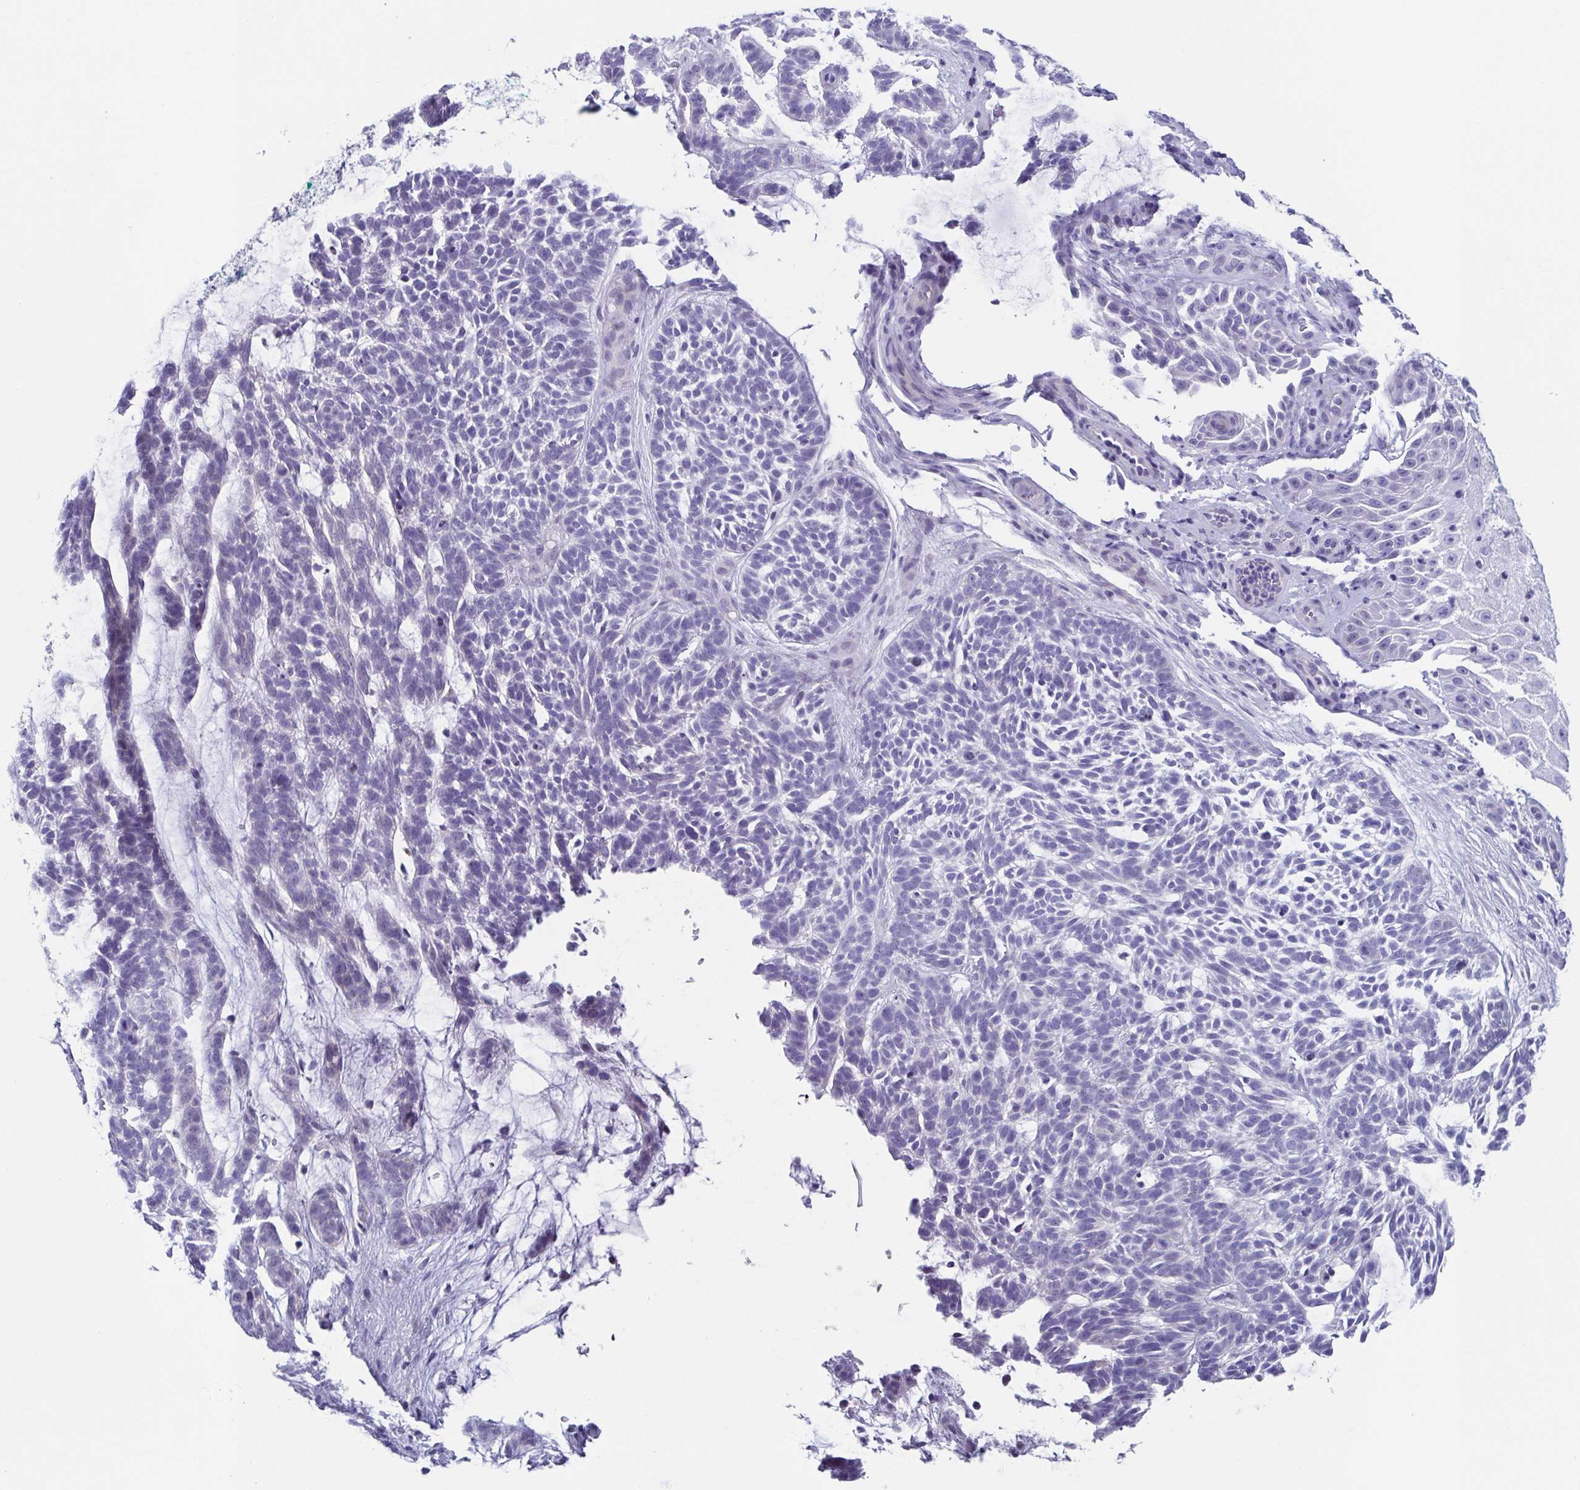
{"staining": {"intensity": "negative", "quantity": "none", "location": "none"}, "tissue": "skin cancer", "cell_type": "Tumor cells", "image_type": "cancer", "snomed": [{"axis": "morphology", "description": "Basal cell carcinoma"}, {"axis": "topography", "description": "Skin"}, {"axis": "topography", "description": "Skin, foot"}], "caption": "High magnification brightfield microscopy of skin cancer (basal cell carcinoma) stained with DAB (3,3'-diaminobenzidine) (brown) and counterstained with hematoxylin (blue): tumor cells show no significant positivity. (Immunohistochemistry (ihc), brightfield microscopy, high magnification).", "gene": "TNNT2", "patient": {"sex": "female", "age": 77}}